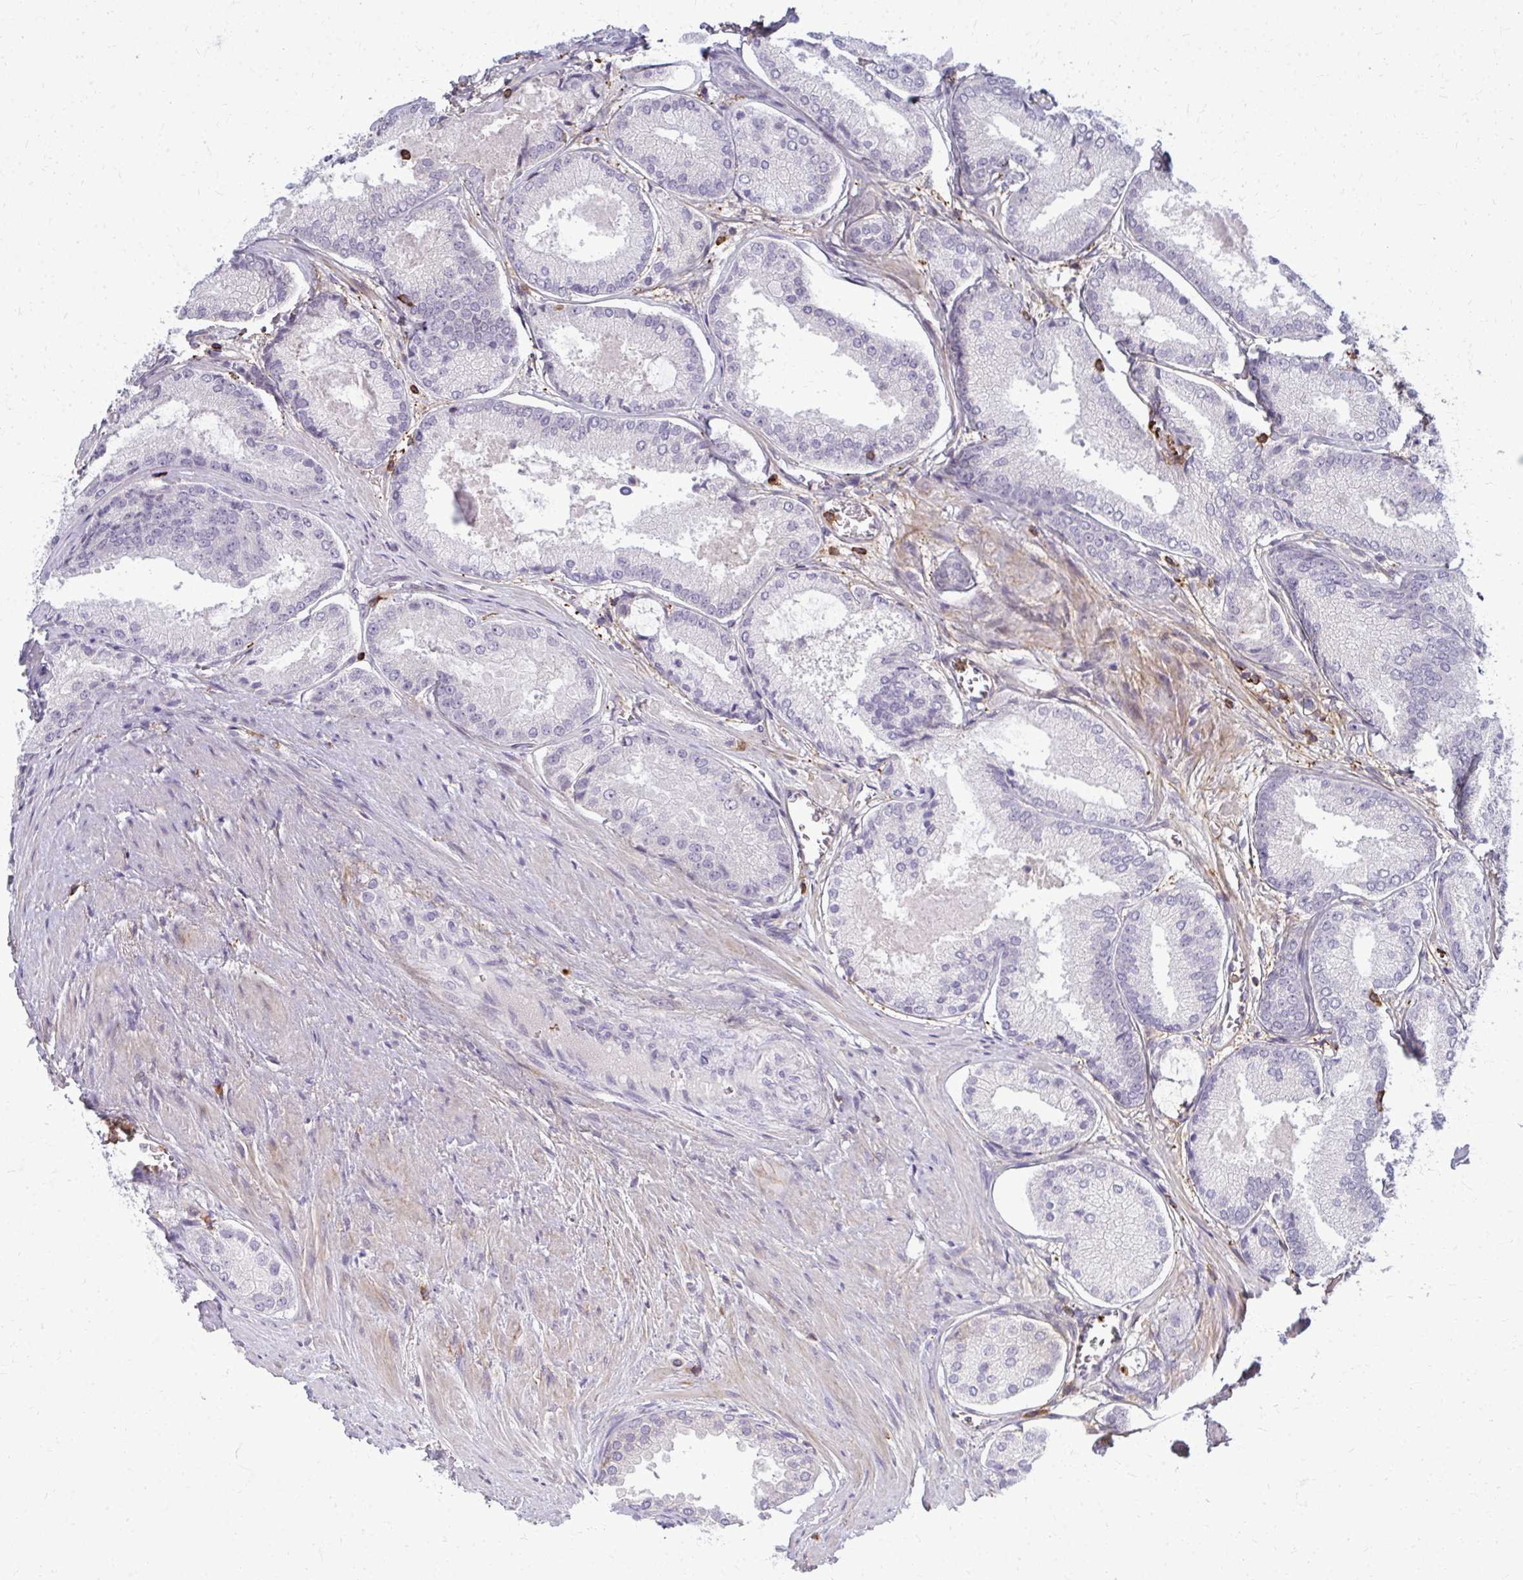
{"staining": {"intensity": "negative", "quantity": "none", "location": "none"}, "tissue": "prostate cancer", "cell_type": "Tumor cells", "image_type": "cancer", "snomed": [{"axis": "morphology", "description": "Adenocarcinoma, High grade"}, {"axis": "topography", "description": "Prostate"}], "caption": "Tumor cells are negative for brown protein staining in prostate adenocarcinoma (high-grade).", "gene": "AP5M1", "patient": {"sex": "male", "age": 73}}